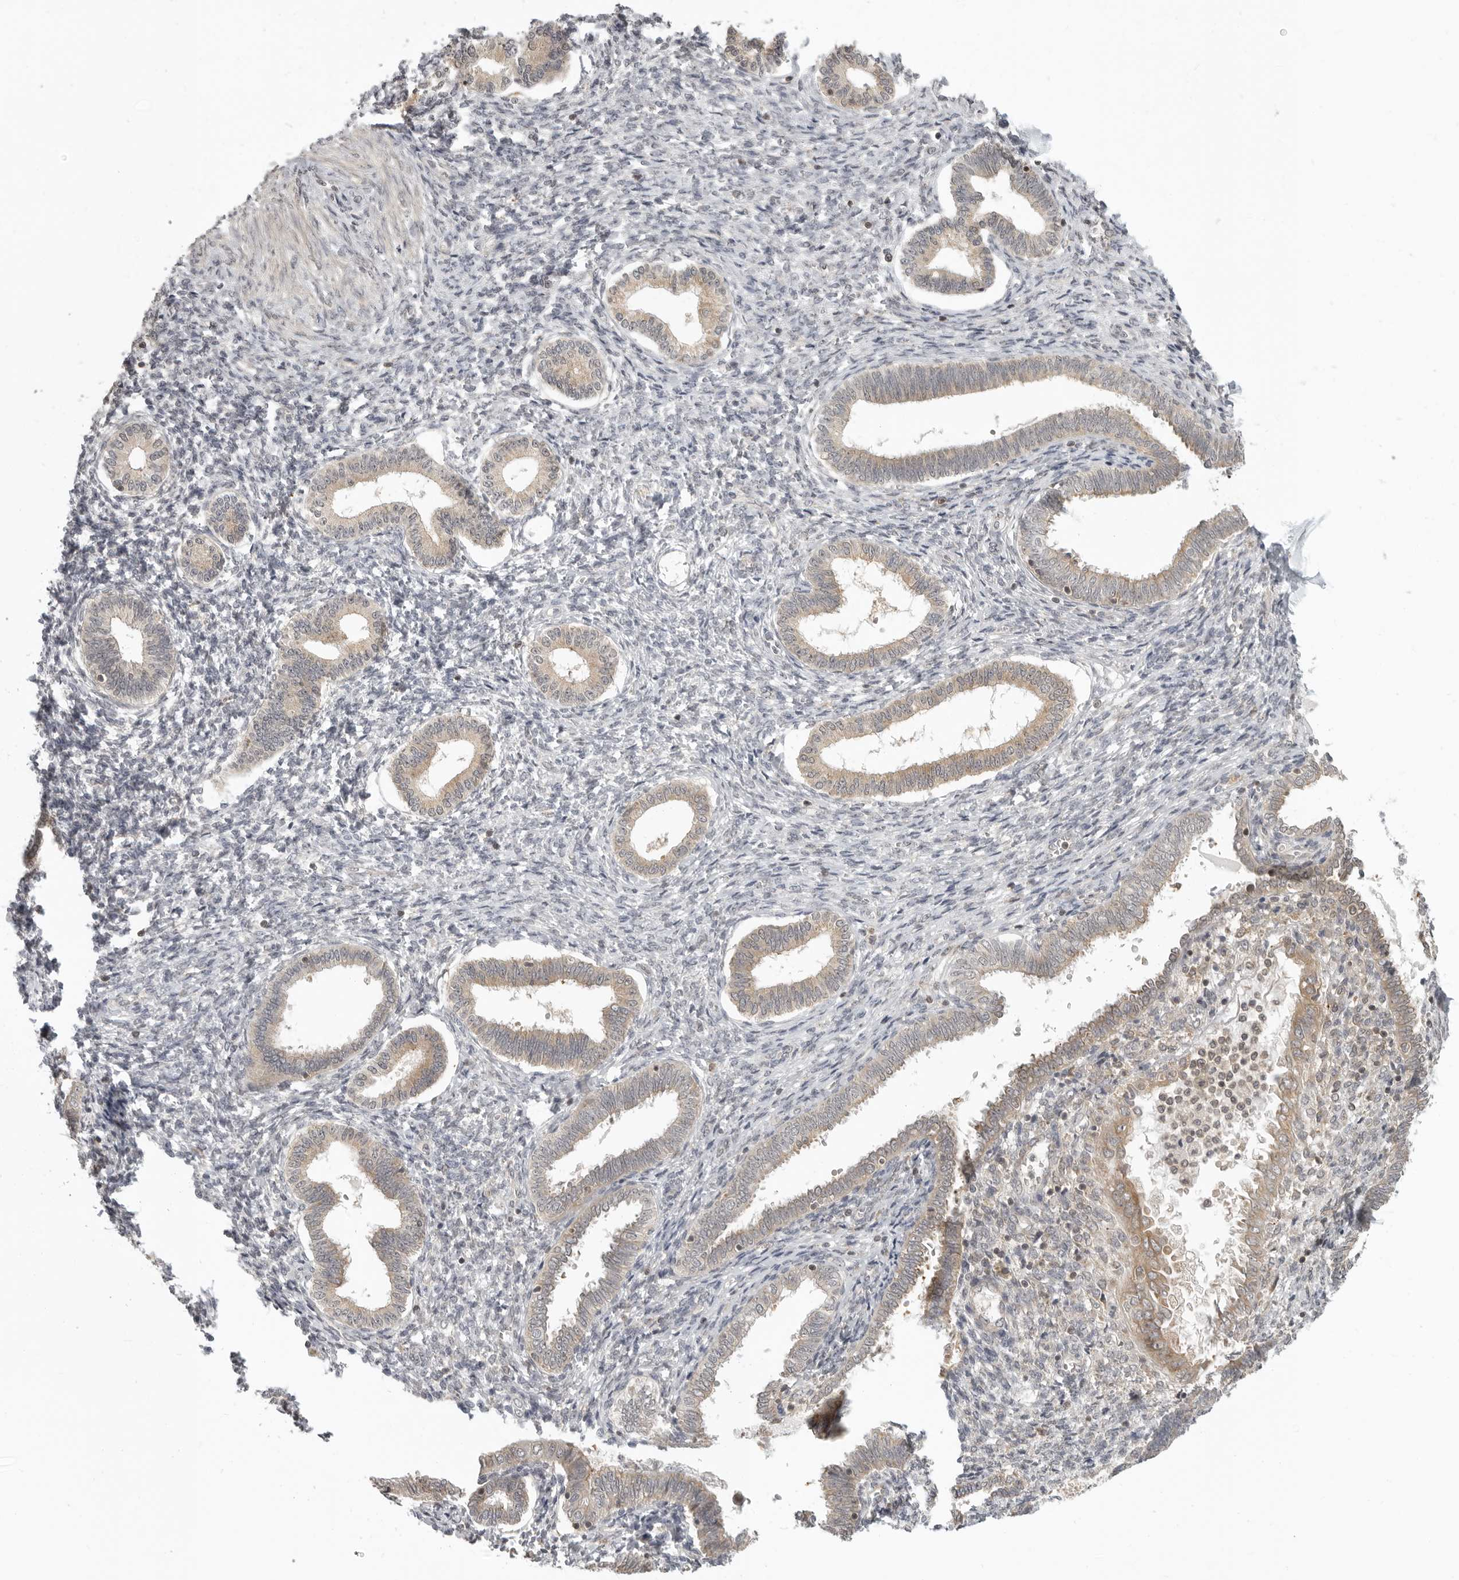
{"staining": {"intensity": "negative", "quantity": "none", "location": "none"}, "tissue": "endometrium", "cell_type": "Cells in endometrial stroma", "image_type": "normal", "snomed": [{"axis": "morphology", "description": "Normal tissue, NOS"}, {"axis": "topography", "description": "Endometrium"}], "caption": "A photomicrograph of human endometrium is negative for staining in cells in endometrial stroma. (Stains: DAB (3,3'-diaminobenzidine) immunohistochemistry with hematoxylin counter stain, Microscopy: brightfield microscopy at high magnification).", "gene": "PRRC2A", "patient": {"sex": "female", "age": 77}}